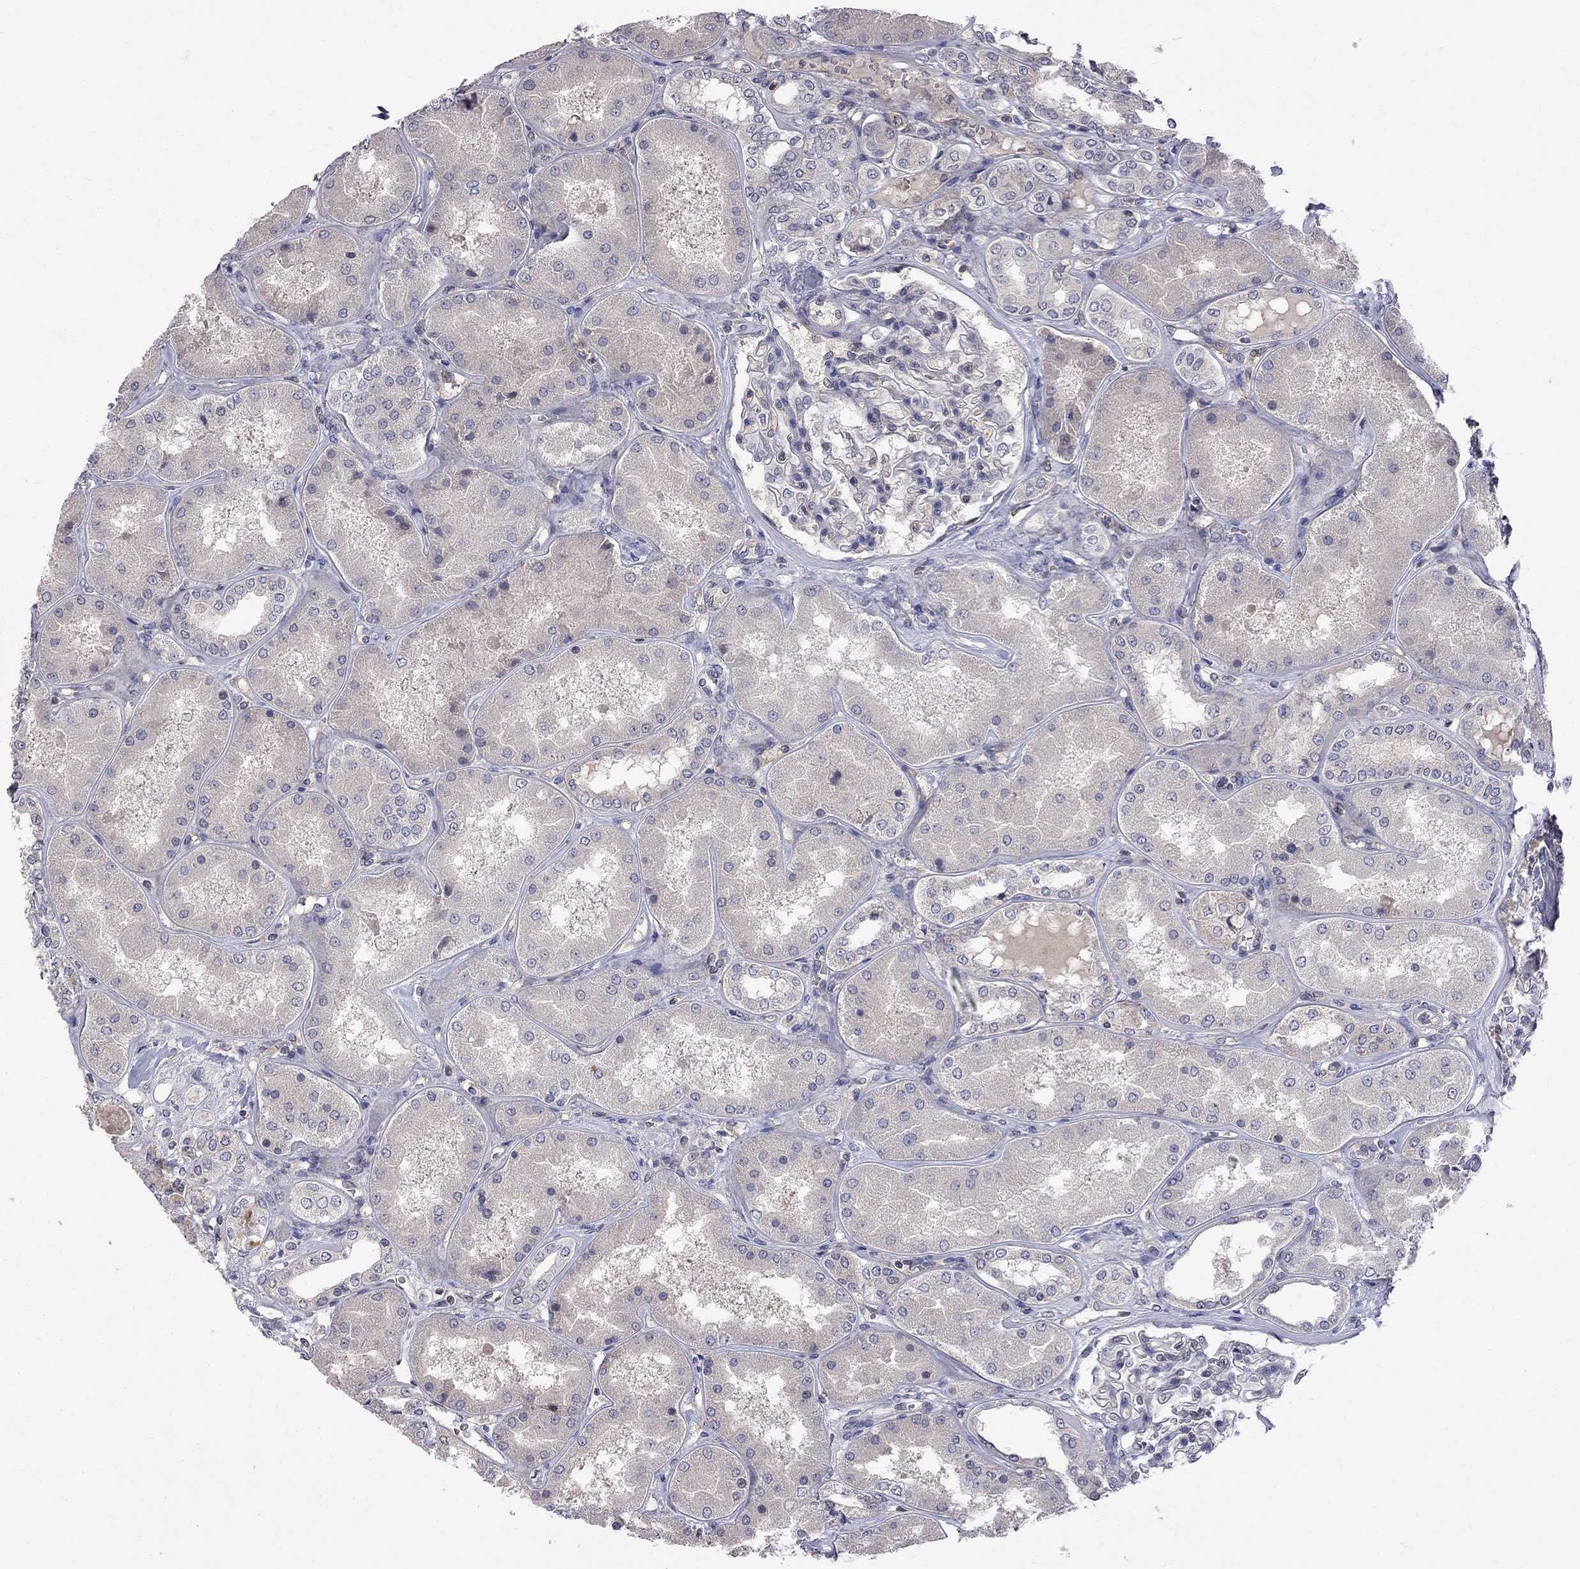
{"staining": {"intensity": "negative", "quantity": "none", "location": "none"}, "tissue": "kidney", "cell_type": "Cells in glomeruli", "image_type": "normal", "snomed": [{"axis": "morphology", "description": "Normal tissue, NOS"}, {"axis": "topography", "description": "Kidney"}], "caption": "High magnification brightfield microscopy of benign kidney stained with DAB (3,3'-diaminobenzidine) (brown) and counterstained with hematoxylin (blue): cells in glomeruli show no significant expression. (DAB (3,3'-diaminobenzidine) immunohistochemistry, high magnification).", "gene": "ABI3", "patient": {"sex": "female", "age": 56}}